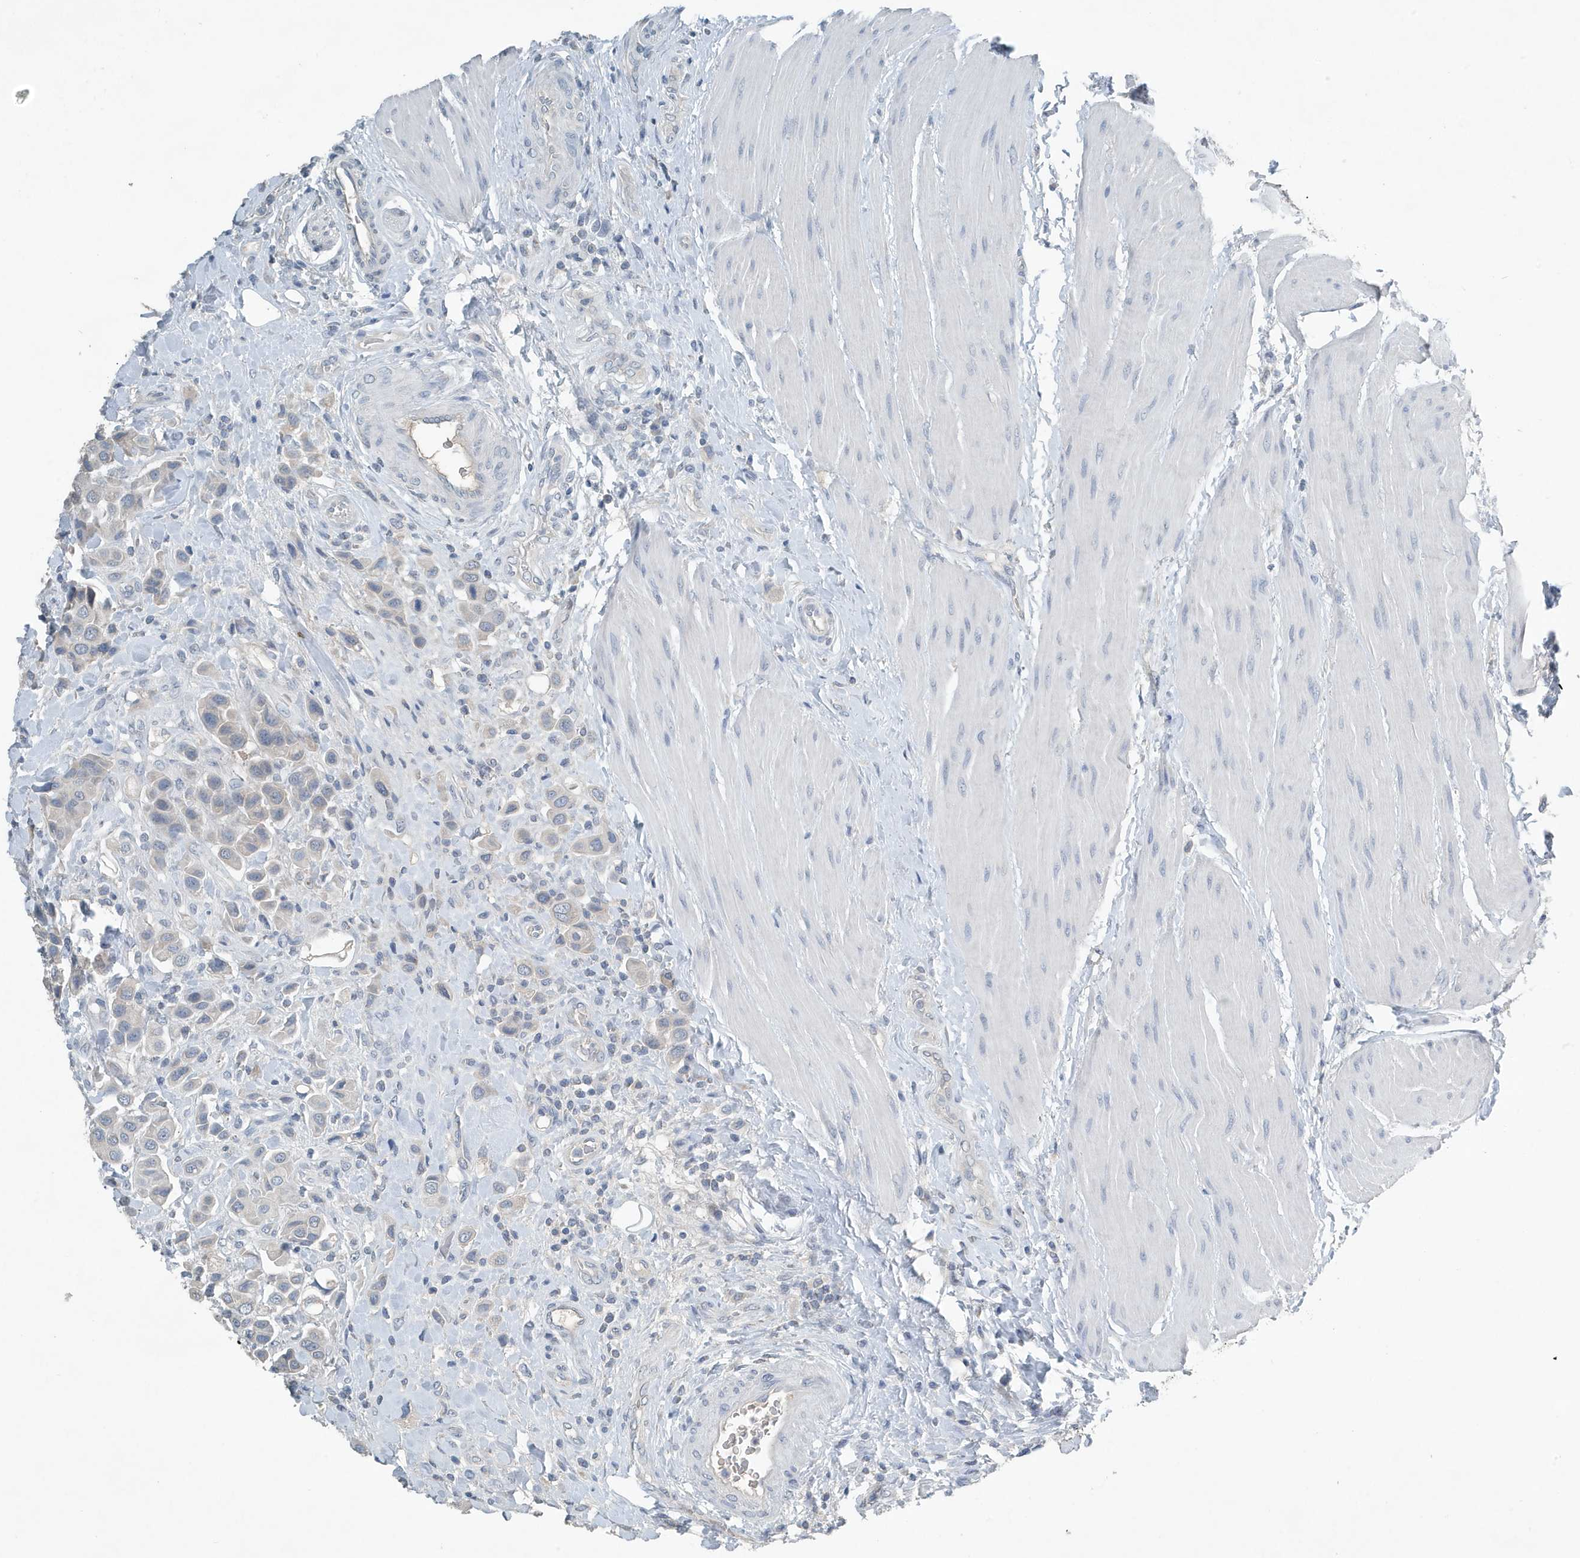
{"staining": {"intensity": "weak", "quantity": "<25%", "location": "cytoplasmic/membranous"}, "tissue": "urothelial cancer", "cell_type": "Tumor cells", "image_type": "cancer", "snomed": [{"axis": "morphology", "description": "Urothelial carcinoma, High grade"}, {"axis": "topography", "description": "Urinary bladder"}], "caption": "DAB (3,3'-diaminobenzidine) immunohistochemical staining of high-grade urothelial carcinoma shows no significant expression in tumor cells.", "gene": "UGT2B4", "patient": {"sex": "male", "age": 50}}